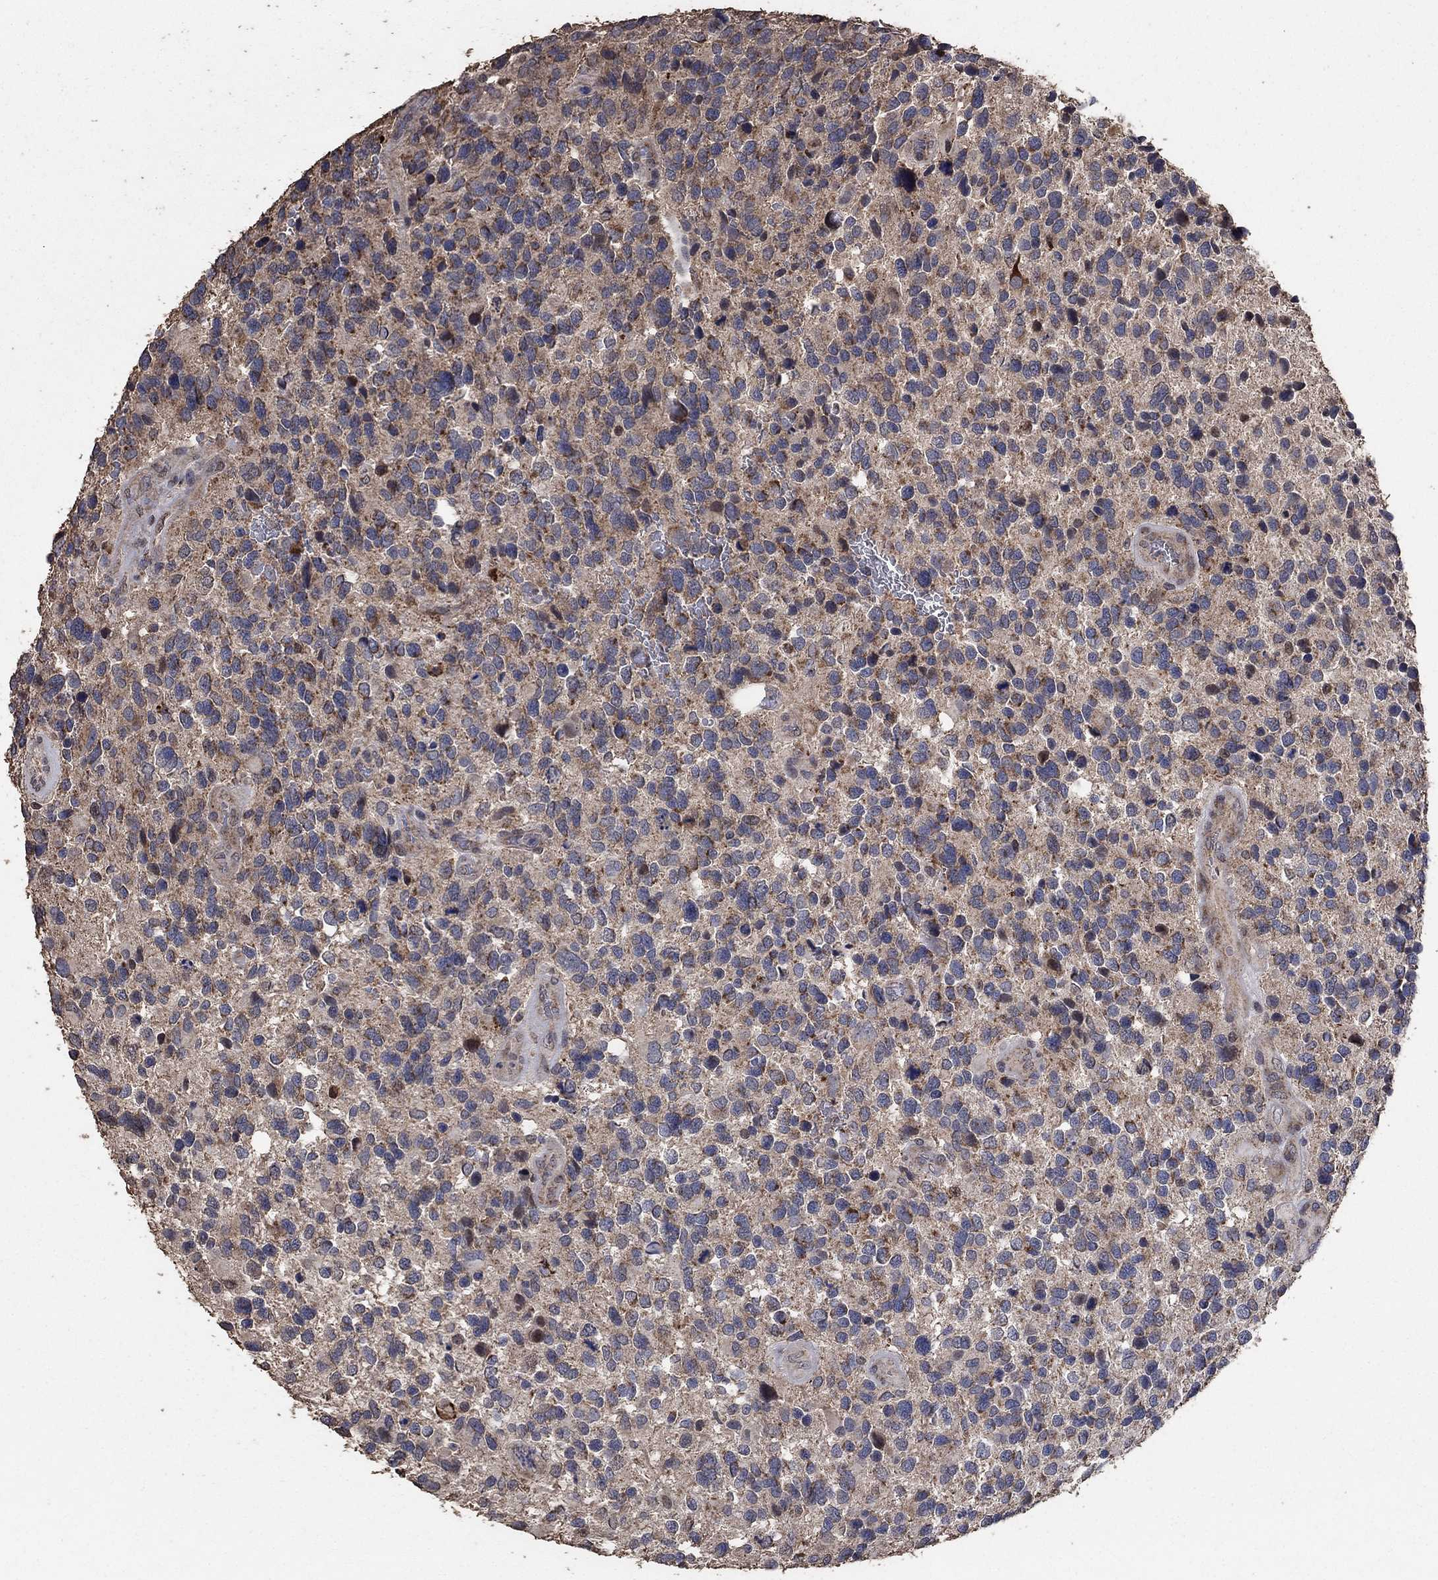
{"staining": {"intensity": "strong", "quantity": "<25%", "location": "cytoplasmic/membranous"}, "tissue": "glioma", "cell_type": "Tumor cells", "image_type": "cancer", "snomed": [{"axis": "morphology", "description": "Glioma, malignant, Low grade"}, {"axis": "topography", "description": "Brain"}], "caption": "Immunohistochemistry photomicrograph of low-grade glioma (malignant) stained for a protein (brown), which demonstrates medium levels of strong cytoplasmic/membranous staining in approximately <25% of tumor cells.", "gene": "MRPS24", "patient": {"sex": "female", "age": 32}}